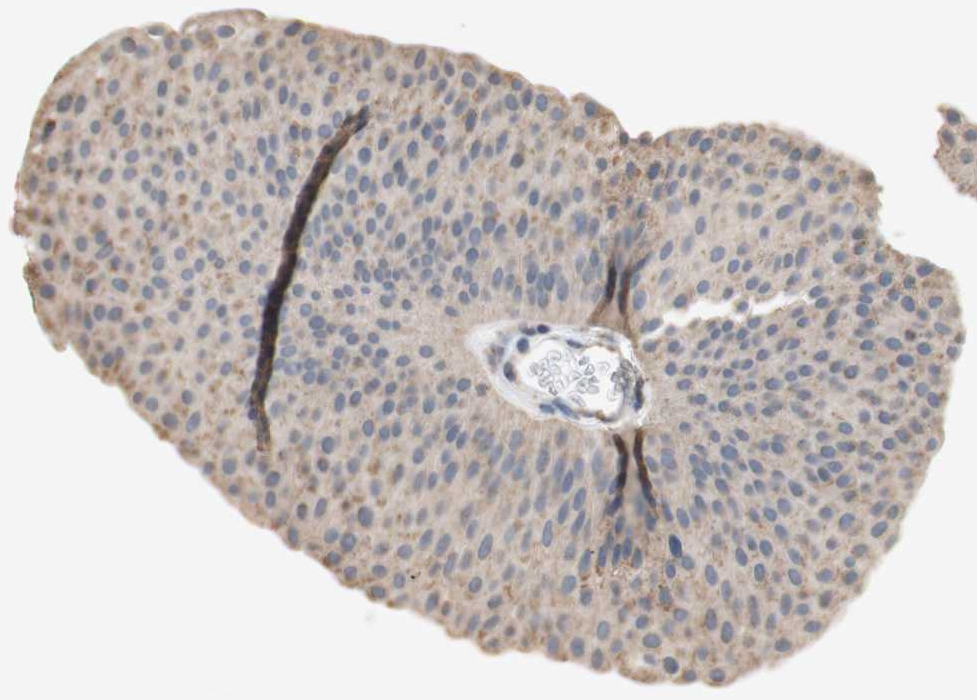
{"staining": {"intensity": "weak", "quantity": "25%-75%", "location": "cytoplasmic/membranous"}, "tissue": "urothelial cancer", "cell_type": "Tumor cells", "image_type": "cancer", "snomed": [{"axis": "morphology", "description": "Urothelial carcinoma, Low grade"}, {"axis": "topography", "description": "Urinary bladder"}], "caption": "High-magnification brightfield microscopy of urothelial carcinoma (low-grade) stained with DAB (3,3'-diaminobenzidine) (brown) and counterstained with hematoxylin (blue). tumor cells exhibit weak cytoplasmic/membranous positivity is identified in about25%-75% of cells. (brown staining indicates protein expression, while blue staining denotes nuclei).", "gene": "PTGIS", "patient": {"sex": "female", "age": 60}}